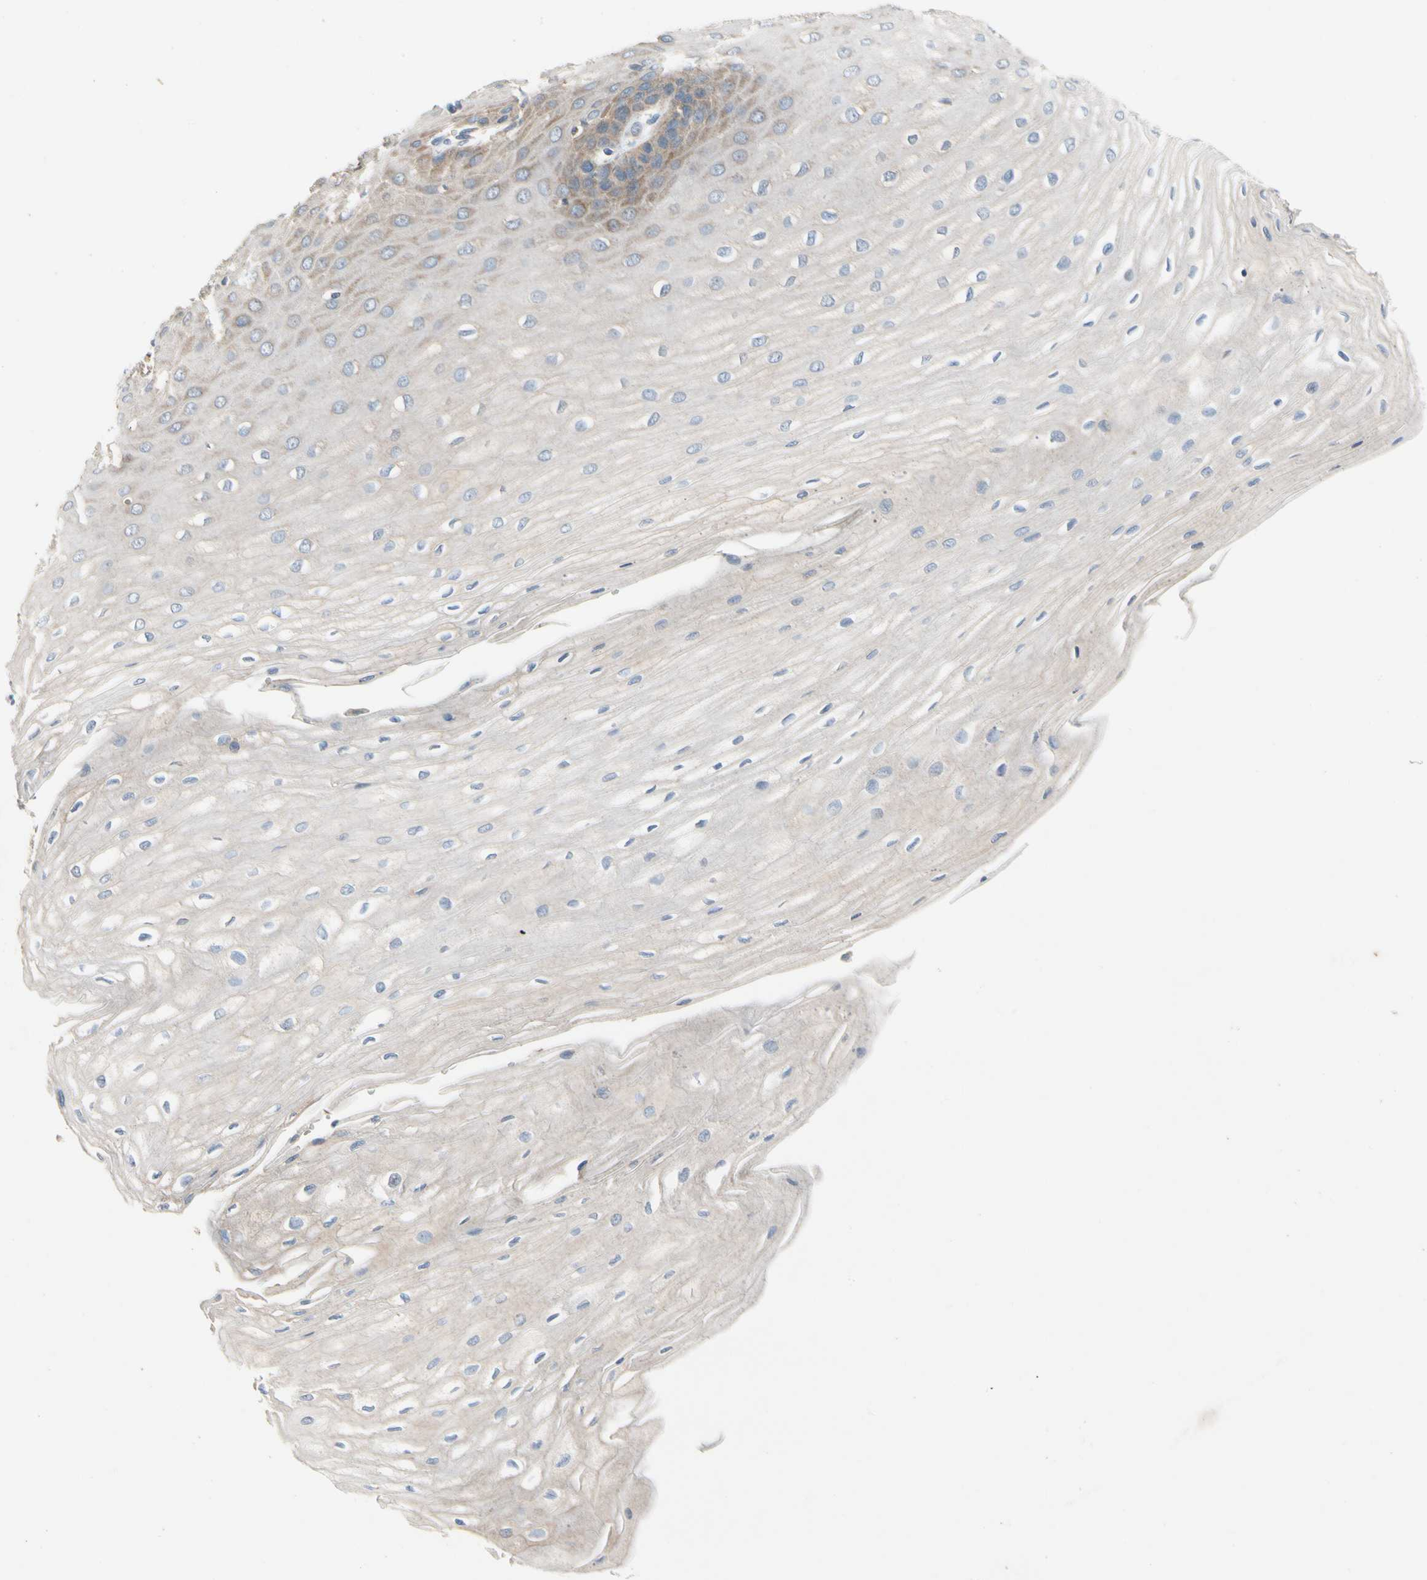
{"staining": {"intensity": "moderate", "quantity": "25%-75%", "location": "cytoplasmic/membranous"}, "tissue": "esophagus", "cell_type": "Squamous epithelial cells", "image_type": "normal", "snomed": [{"axis": "morphology", "description": "Normal tissue, NOS"}, {"axis": "morphology", "description": "Squamous cell carcinoma, NOS"}, {"axis": "topography", "description": "Esophagus"}], "caption": "Unremarkable esophagus demonstrates moderate cytoplasmic/membranous staining in approximately 25%-75% of squamous epithelial cells.", "gene": "KLHDC8B", "patient": {"sex": "male", "age": 65}}